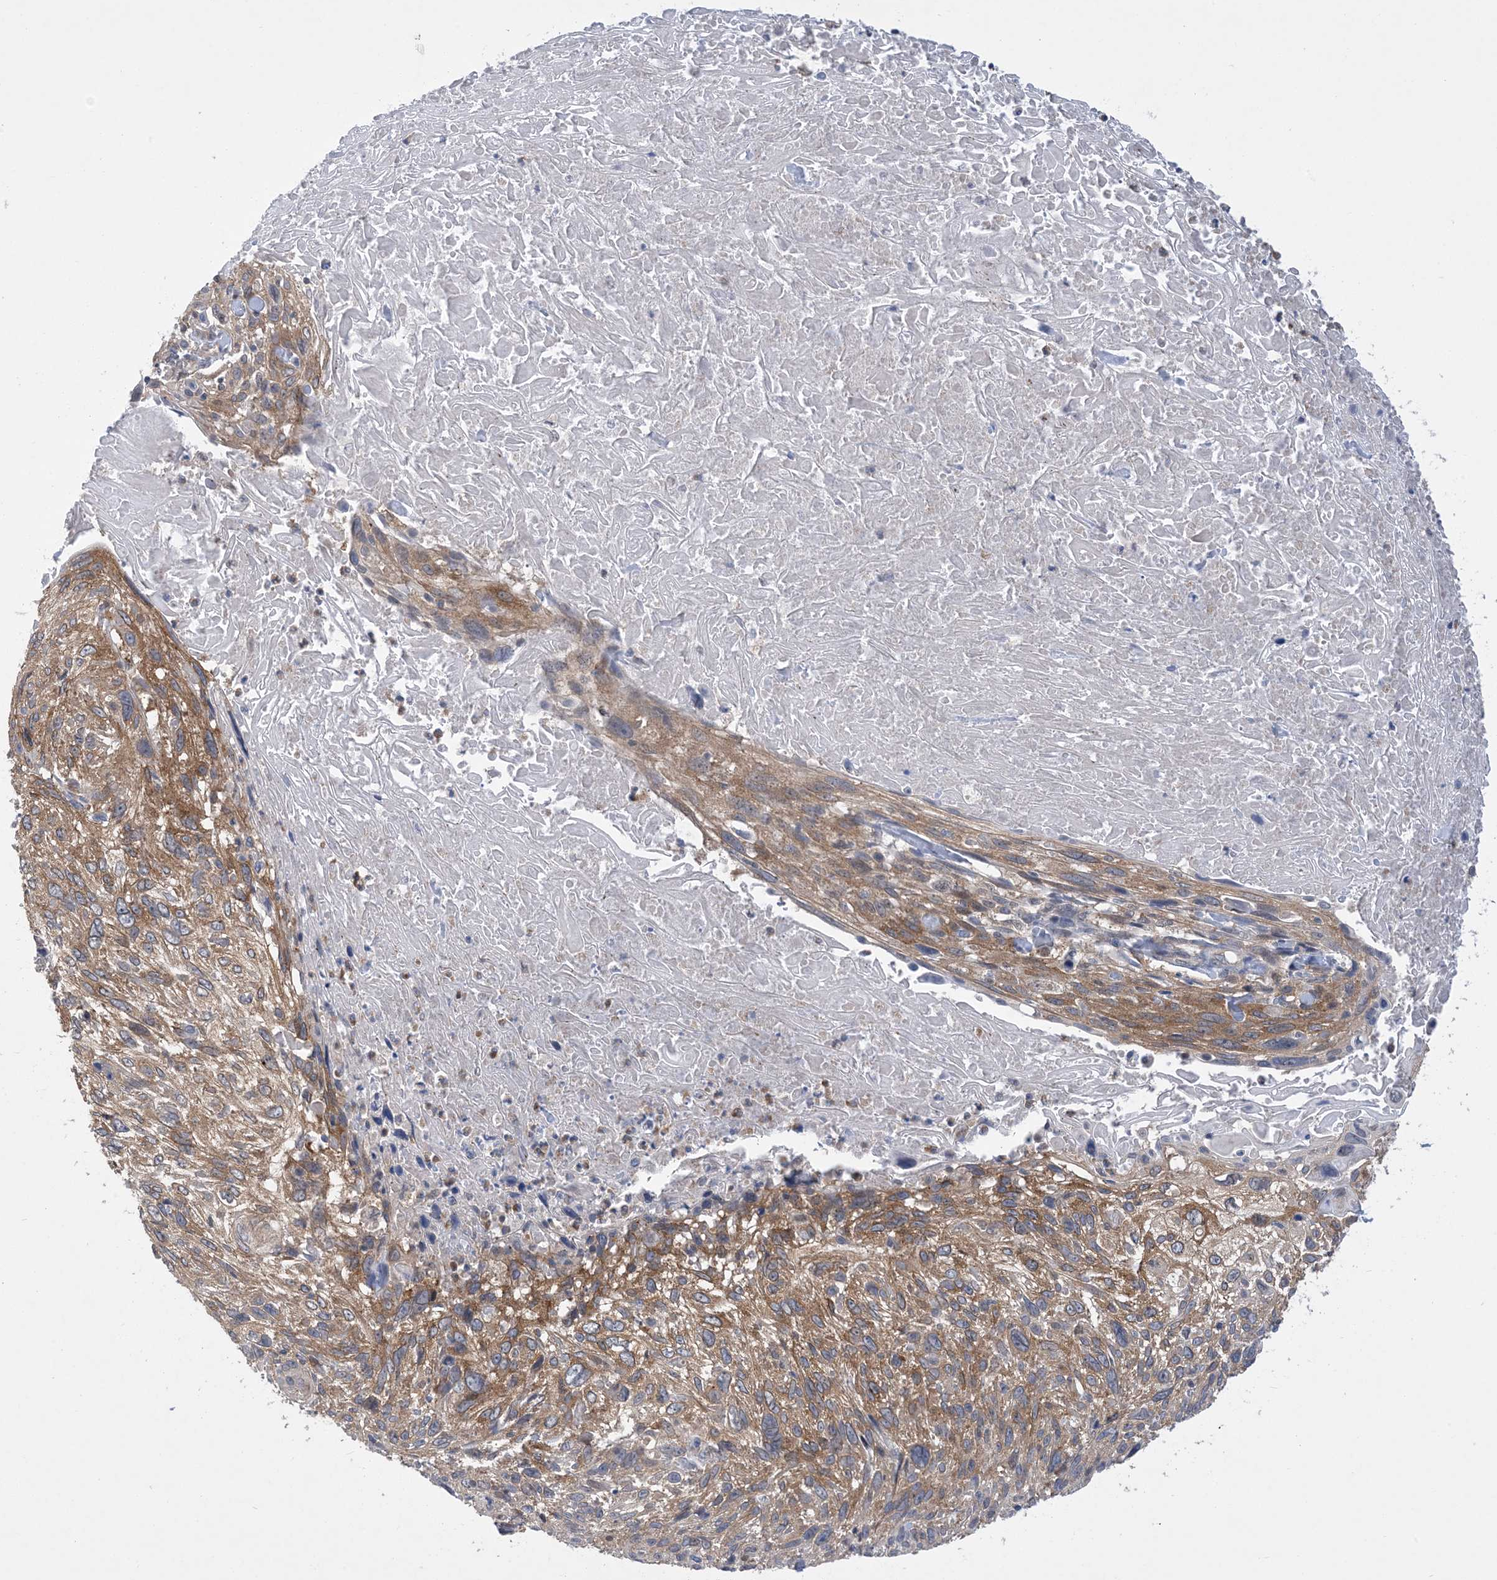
{"staining": {"intensity": "moderate", "quantity": ">75%", "location": "cytoplasmic/membranous"}, "tissue": "cervical cancer", "cell_type": "Tumor cells", "image_type": "cancer", "snomed": [{"axis": "morphology", "description": "Squamous cell carcinoma, NOS"}, {"axis": "topography", "description": "Cervix"}], "caption": "IHC photomicrograph of neoplastic tissue: squamous cell carcinoma (cervical) stained using immunohistochemistry (IHC) demonstrates medium levels of moderate protein expression localized specifically in the cytoplasmic/membranous of tumor cells, appearing as a cytoplasmic/membranous brown color.", "gene": "EHBP1", "patient": {"sex": "female", "age": 51}}